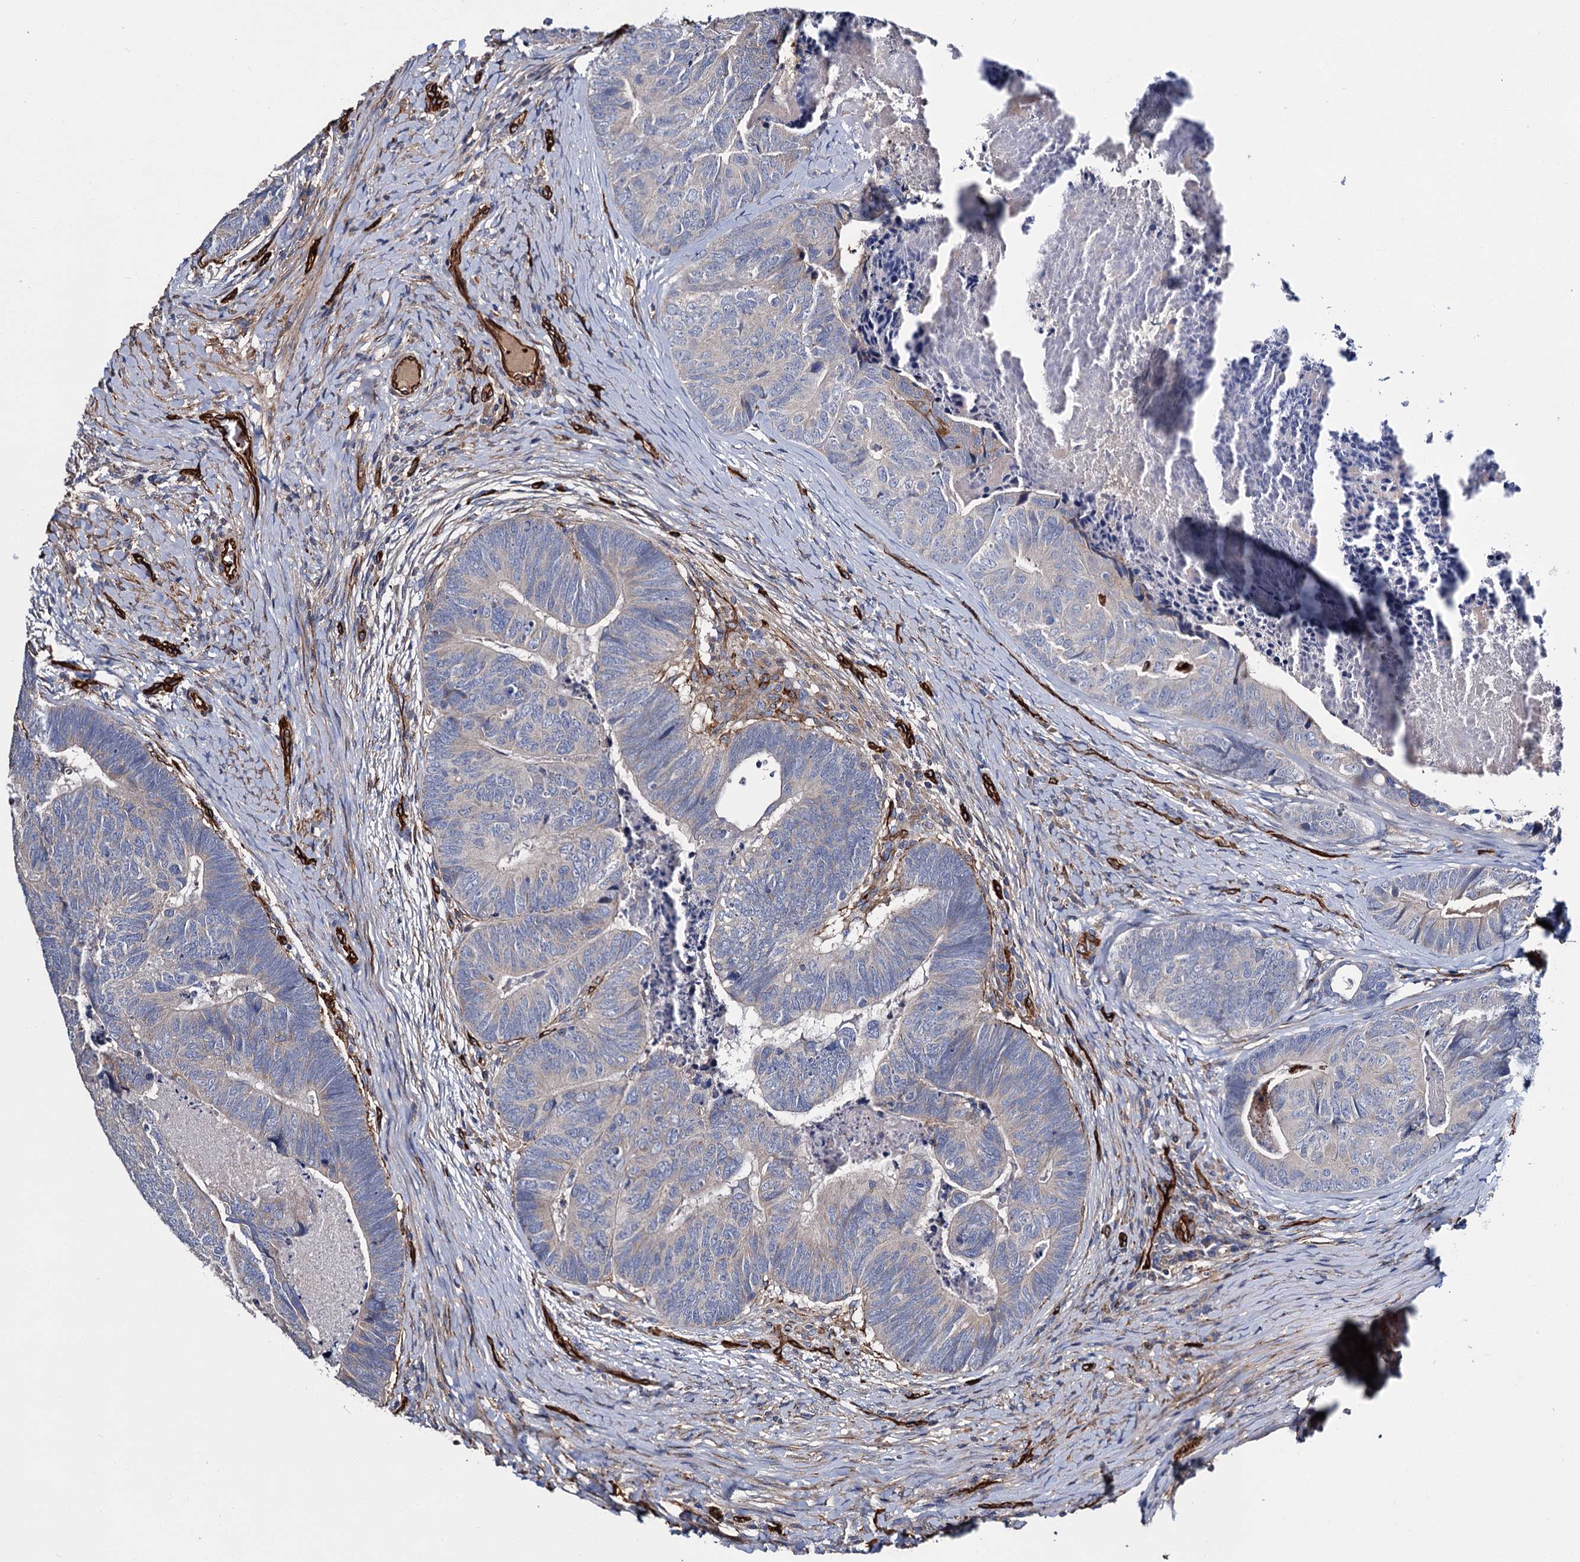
{"staining": {"intensity": "weak", "quantity": "<25%", "location": "cytoplasmic/membranous"}, "tissue": "colorectal cancer", "cell_type": "Tumor cells", "image_type": "cancer", "snomed": [{"axis": "morphology", "description": "Adenocarcinoma, NOS"}, {"axis": "topography", "description": "Colon"}], "caption": "The micrograph demonstrates no staining of tumor cells in adenocarcinoma (colorectal).", "gene": "CACNA1C", "patient": {"sex": "female", "age": 67}}